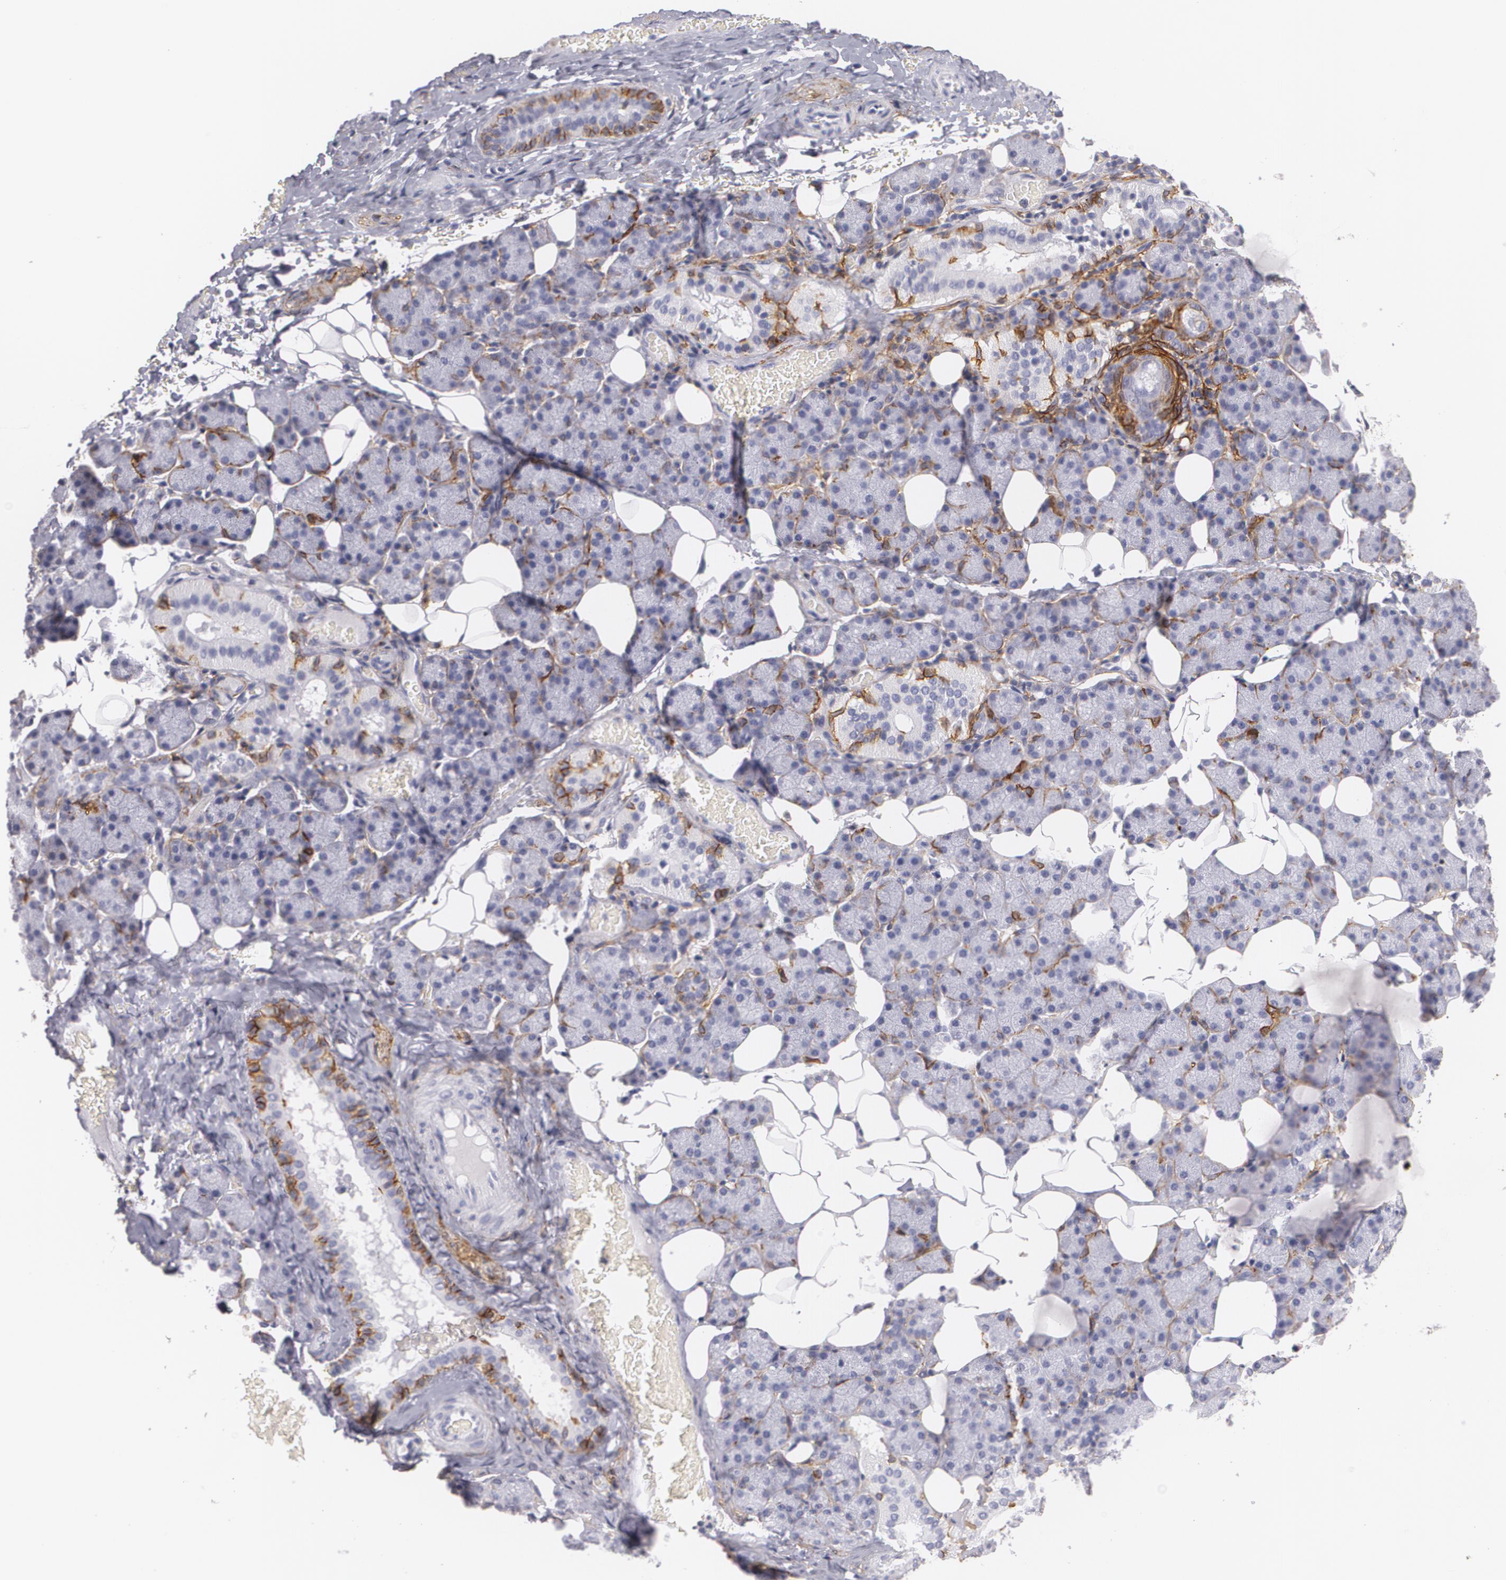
{"staining": {"intensity": "moderate", "quantity": "<25%", "location": "cytoplasmic/membranous"}, "tissue": "salivary gland", "cell_type": "Glandular cells", "image_type": "normal", "snomed": [{"axis": "morphology", "description": "Normal tissue, NOS"}, {"axis": "topography", "description": "Lymph node"}, {"axis": "topography", "description": "Salivary gland"}], "caption": "Immunohistochemistry image of normal salivary gland: salivary gland stained using IHC shows low levels of moderate protein expression localized specifically in the cytoplasmic/membranous of glandular cells, appearing as a cytoplasmic/membranous brown color.", "gene": "NGFR", "patient": {"sex": "male", "age": 8}}